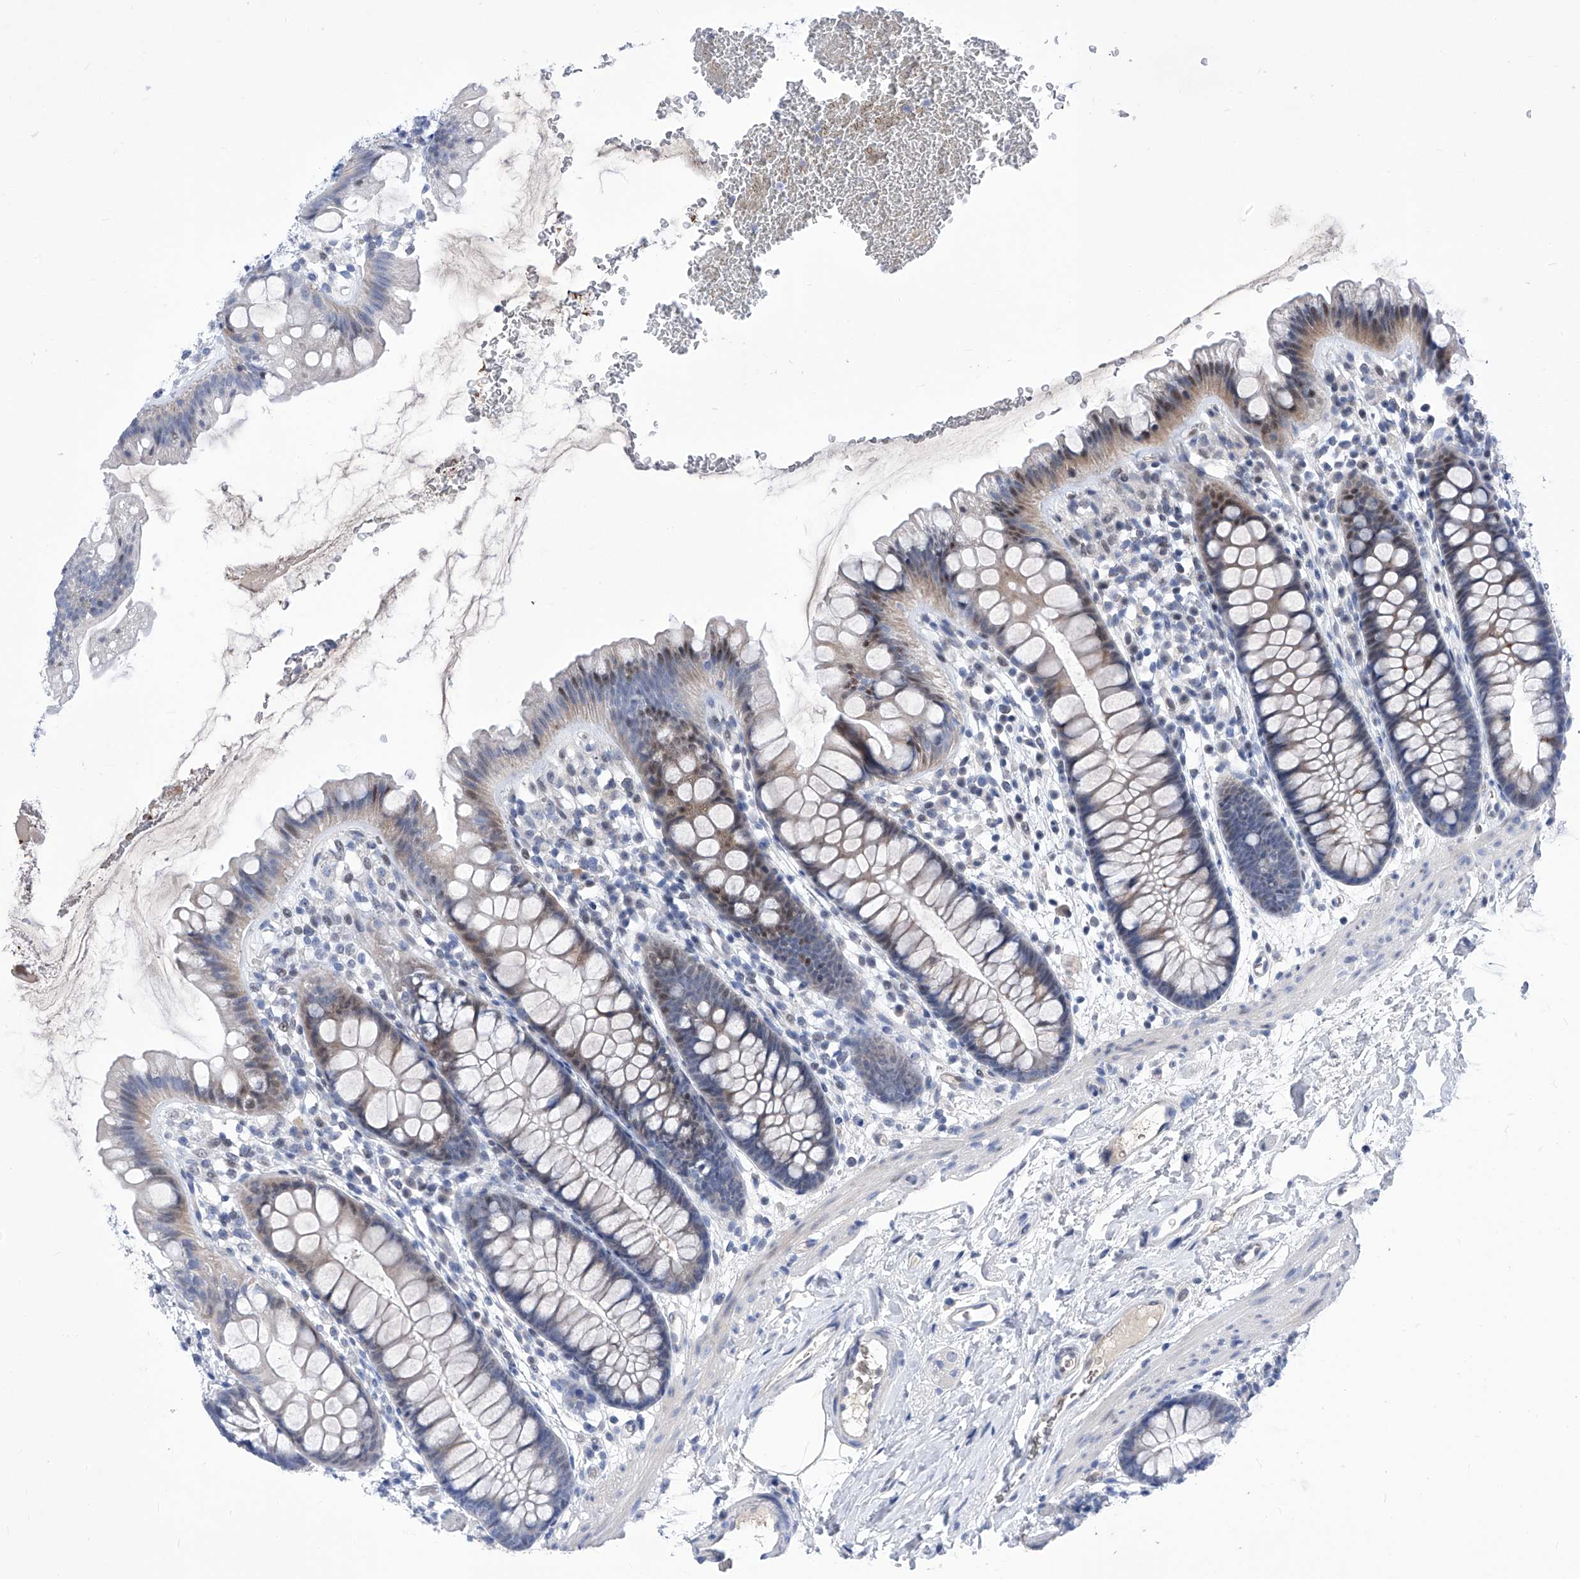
{"staining": {"intensity": "negative", "quantity": "none", "location": "none"}, "tissue": "colon", "cell_type": "Endothelial cells", "image_type": "normal", "snomed": [{"axis": "morphology", "description": "Normal tissue, NOS"}, {"axis": "topography", "description": "Colon"}], "caption": "Immunohistochemistry histopathology image of benign colon stained for a protein (brown), which exhibits no staining in endothelial cells.", "gene": "NUFIP1", "patient": {"sex": "female", "age": 62}}